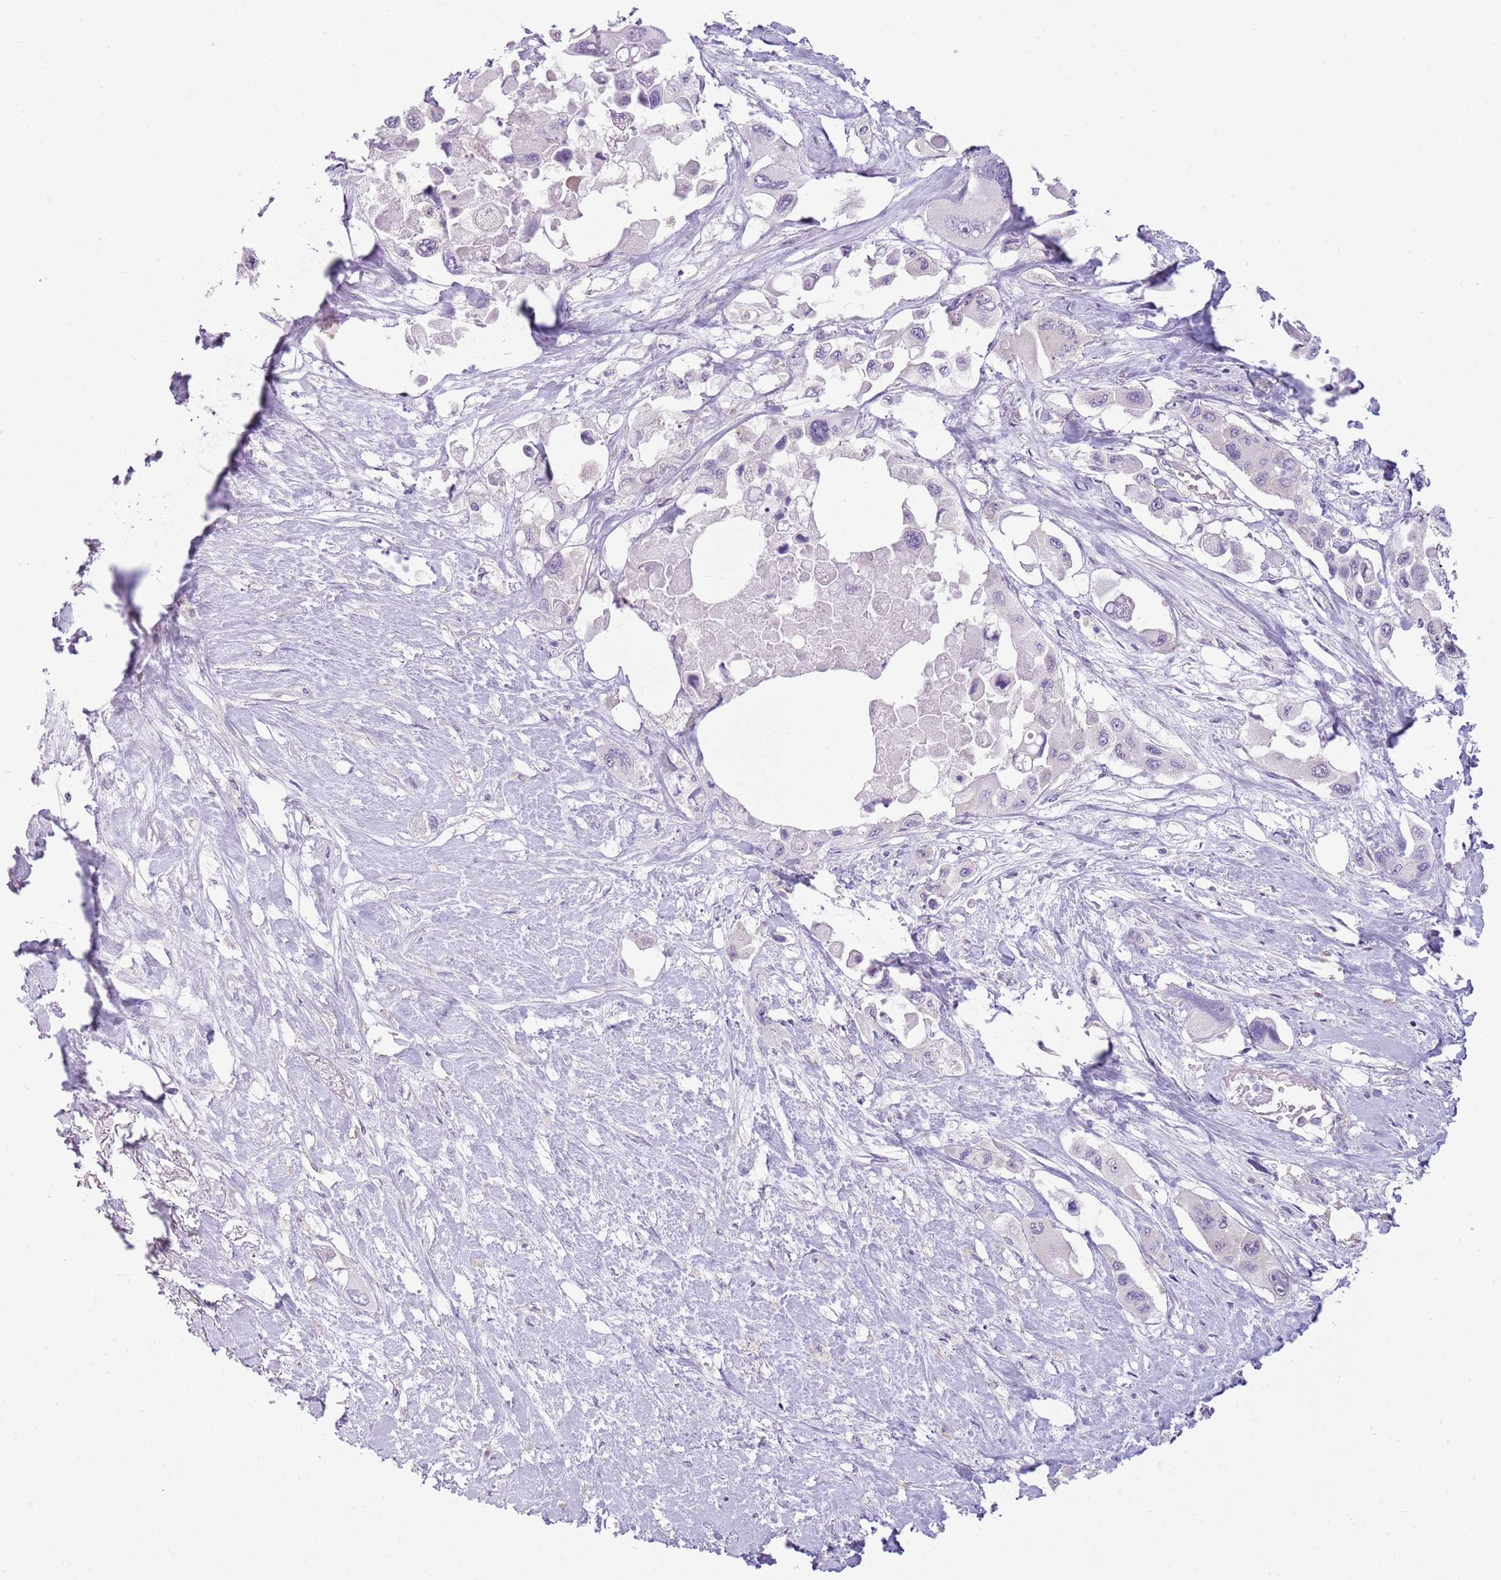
{"staining": {"intensity": "negative", "quantity": "none", "location": "none"}, "tissue": "pancreatic cancer", "cell_type": "Tumor cells", "image_type": "cancer", "snomed": [{"axis": "morphology", "description": "Adenocarcinoma, NOS"}, {"axis": "topography", "description": "Pancreas"}], "caption": "Adenocarcinoma (pancreatic) was stained to show a protein in brown. There is no significant expression in tumor cells. (Brightfield microscopy of DAB (3,3'-diaminobenzidine) immunohistochemistry at high magnification).", "gene": "SNX1", "patient": {"sex": "male", "age": 92}}